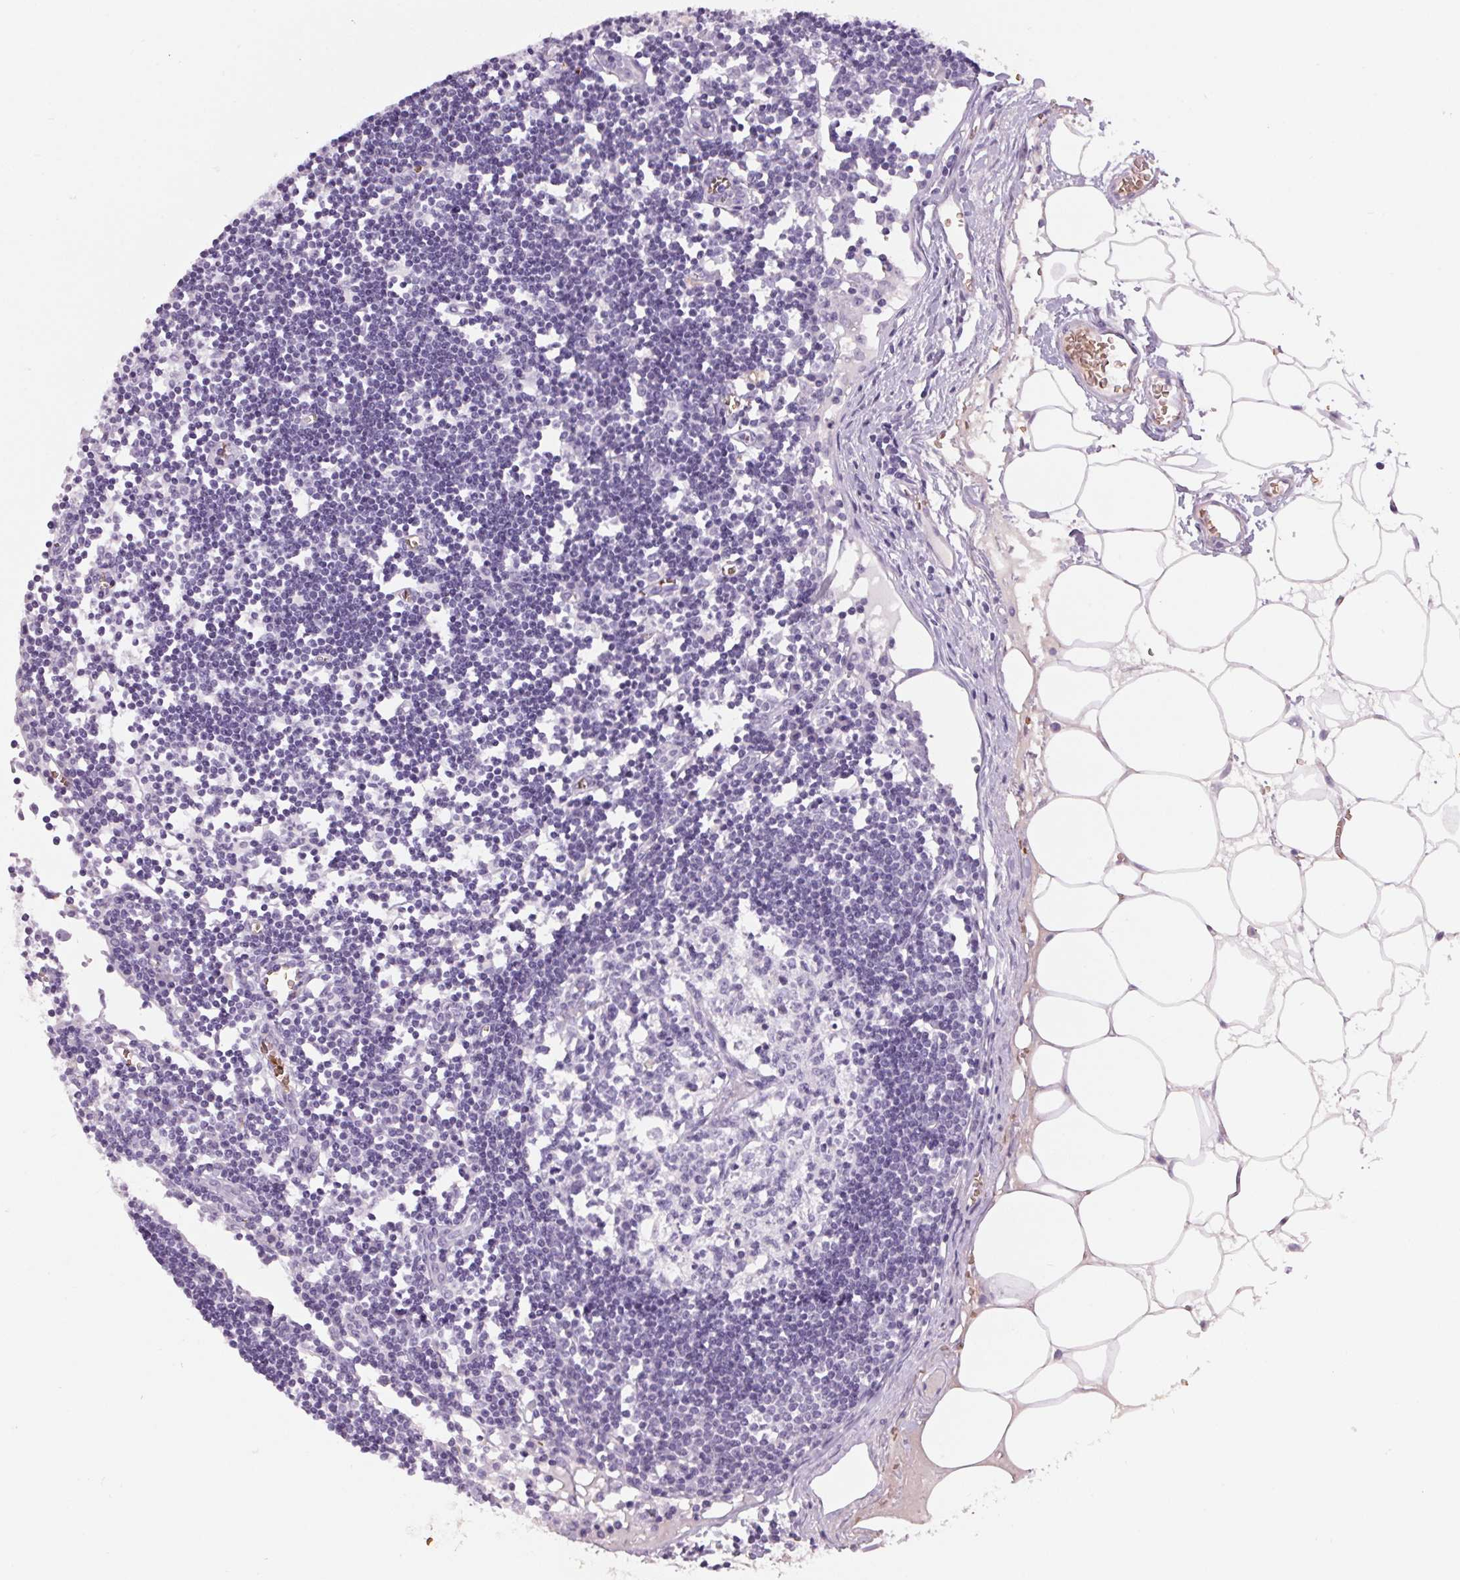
{"staining": {"intensity": "negative", "quantity": "none", "location": "none"}, "tissue": "lymph node", "cell_type": "Germinal center cells", "image_type": "normal", "snomed": [{"axis": "morphology", "description": "Normal tissue, NOS"}, {"axis": "topography", "description": "Lymph node"}], "caption": "IHC image of normal lymph node: lymph node stained with DAB (3,3'-diaminobenzidine) shows no significant protein staining in germinal center cells.", "gene": "HBQ1", "patient": {"sex": "female", "age": 65}}